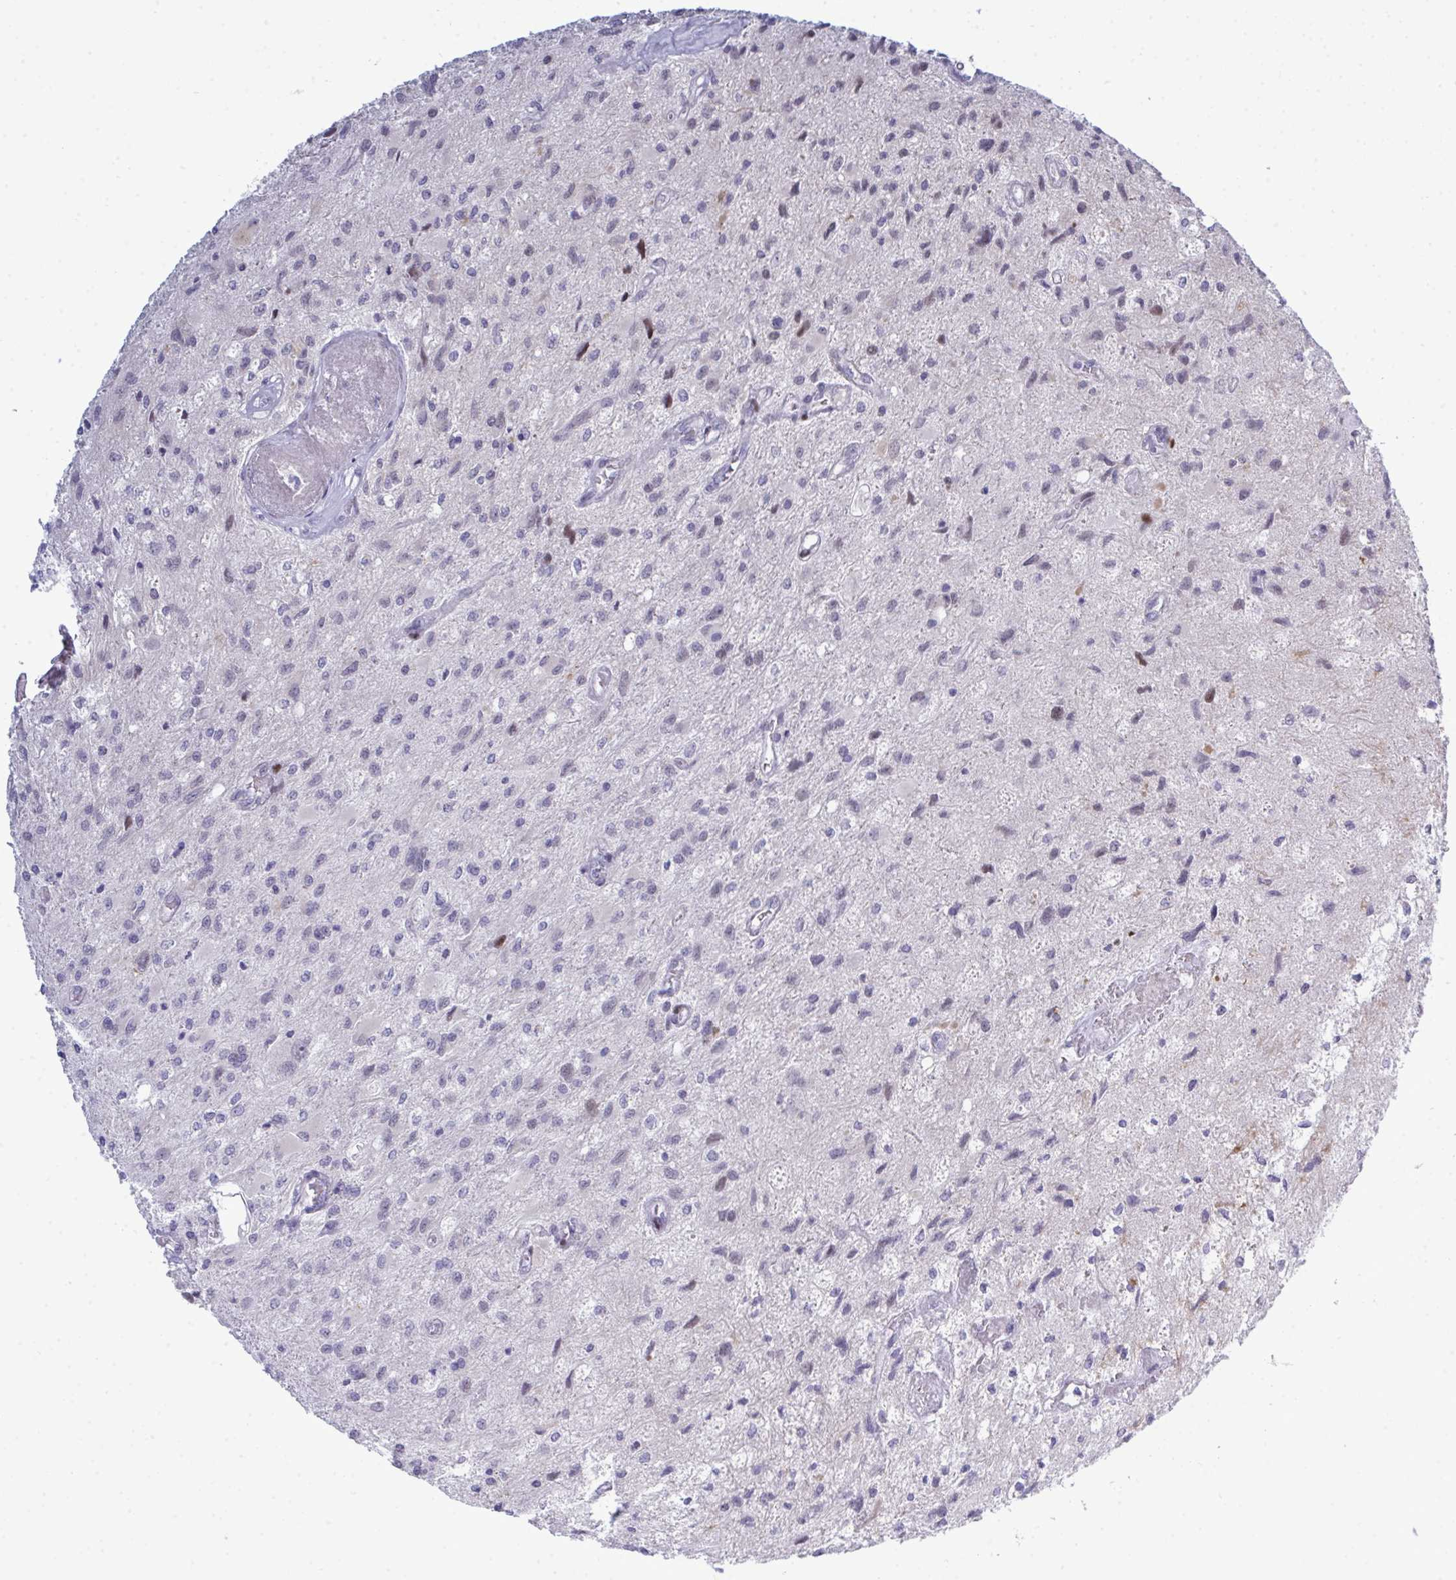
{"staining": {"intensity": "moderate", "quantity": "<25%", "location": "nuclear"}, "tissue": "glioma", "cell_type": "Tumor cells", "image_type": "cancer", "snomed": [{"axis": "morphology", "description": "Glioma, malignant, High grade"}, {"axis": "topography", "description": "Brain"}], "caption": "Immunohistochemistry (DAB) staining of human glioma reveals moderate nuclear protein positivity in approximately <25% of tumor cells. Nuclei are stained in blue.", "gene": "TAB1", "patient": {"sex": "female", "age": 70}}